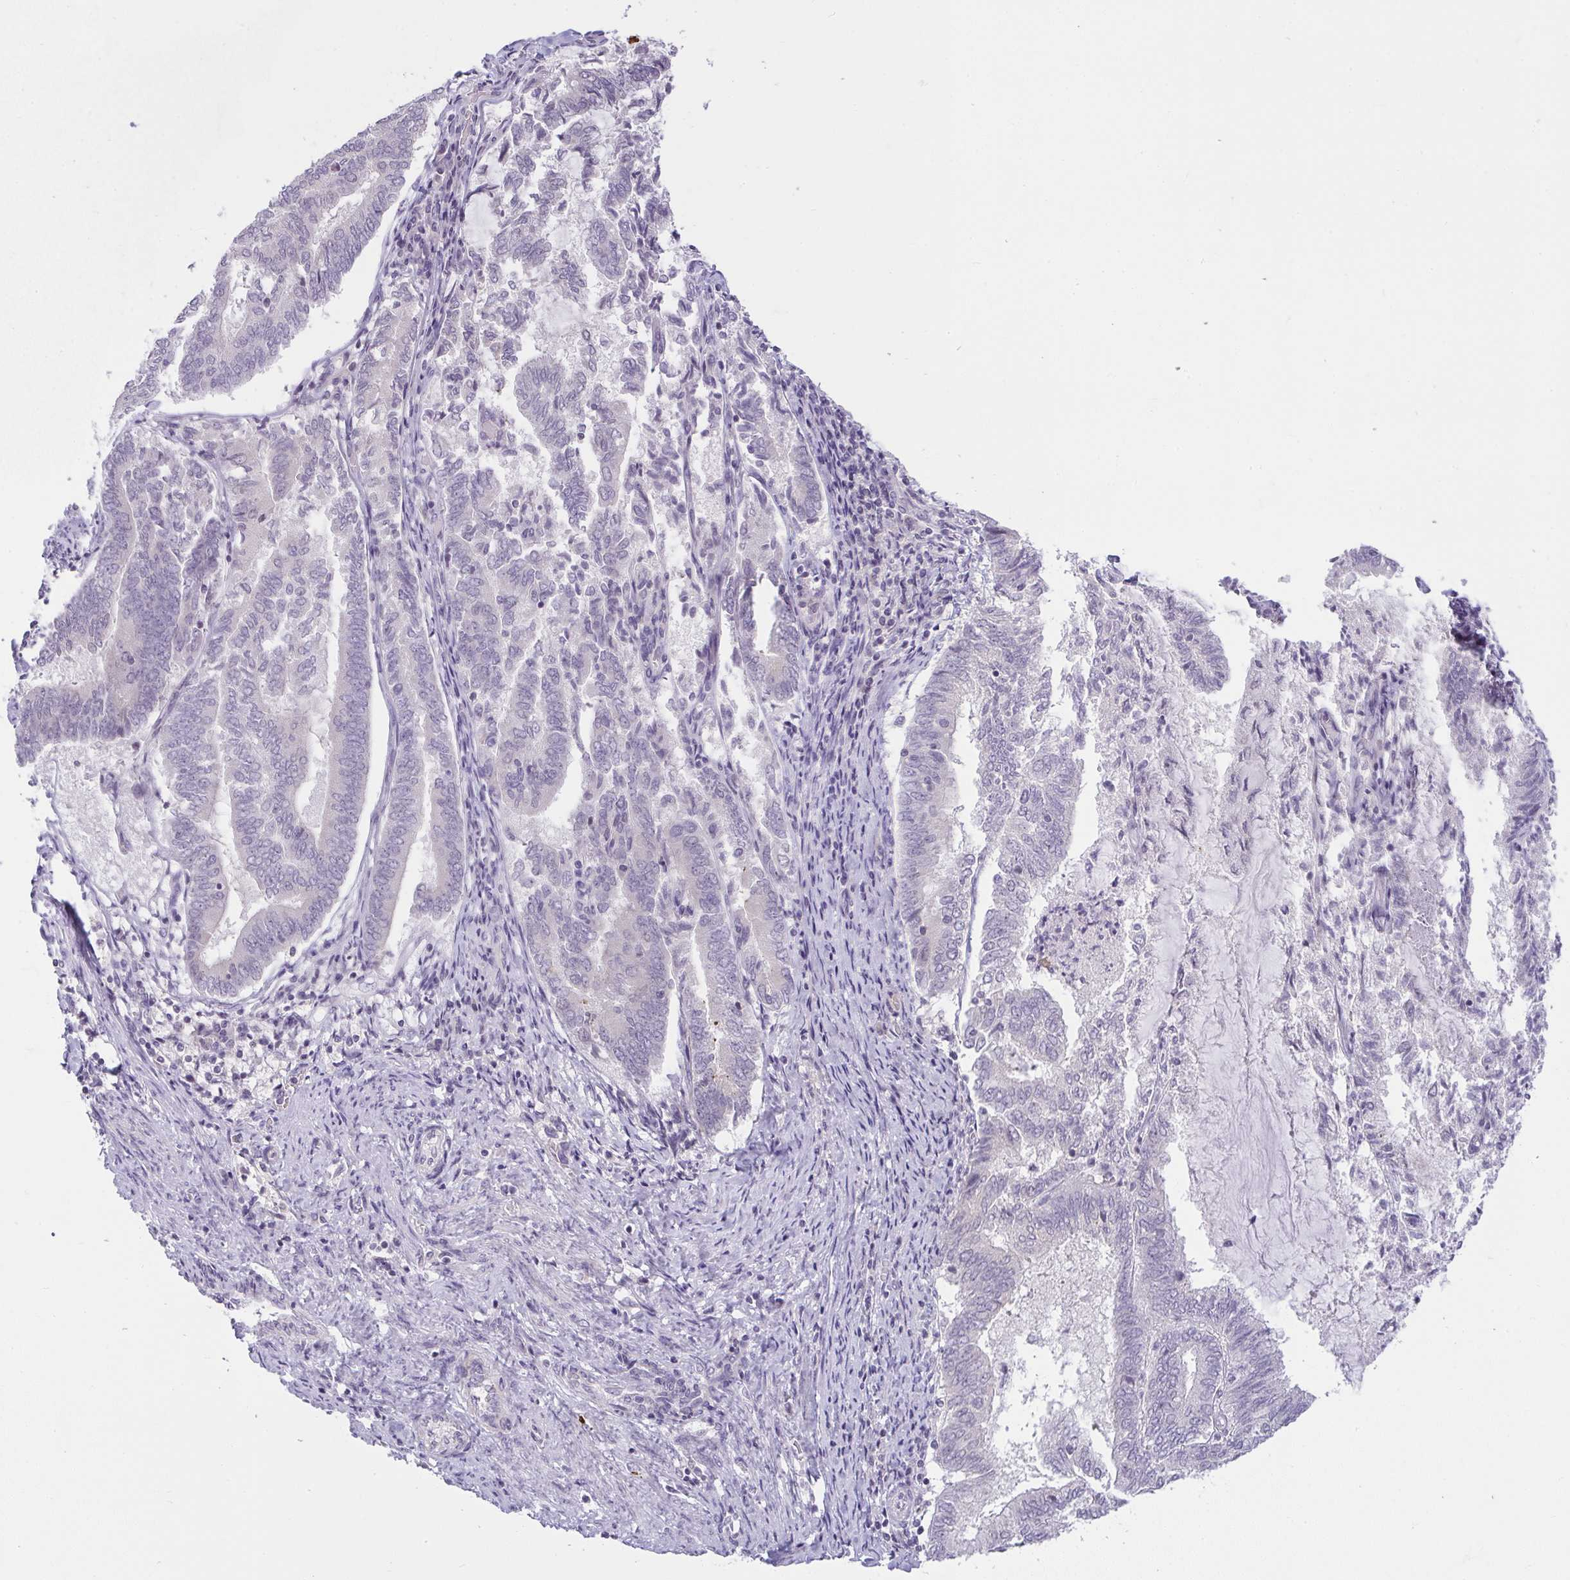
{"staining": {"intensity": "negative", "quantity": "none", "location": "none"}, "tissue": "endometrial cancer", "cell_type": "Tumor cells", "image_type": "cancer", "snomed": [{"axis": "morphology", "description": "Adenocarcinoma, NOS"}, {"axis": "topography", "description": "Endometrium"}], "caption": "There is no significant staining in tumor cells of endometrial adenocarcinoma. The staining was performed using DAB (3,3'-diaminobenzidine) to visualize the protein expression in brown, while the nuclei were stained in blue with hematoxylin (Magnification: 20x).", "gene": "CACNA1S", "patient": {"sex": "female", "age": 80}}